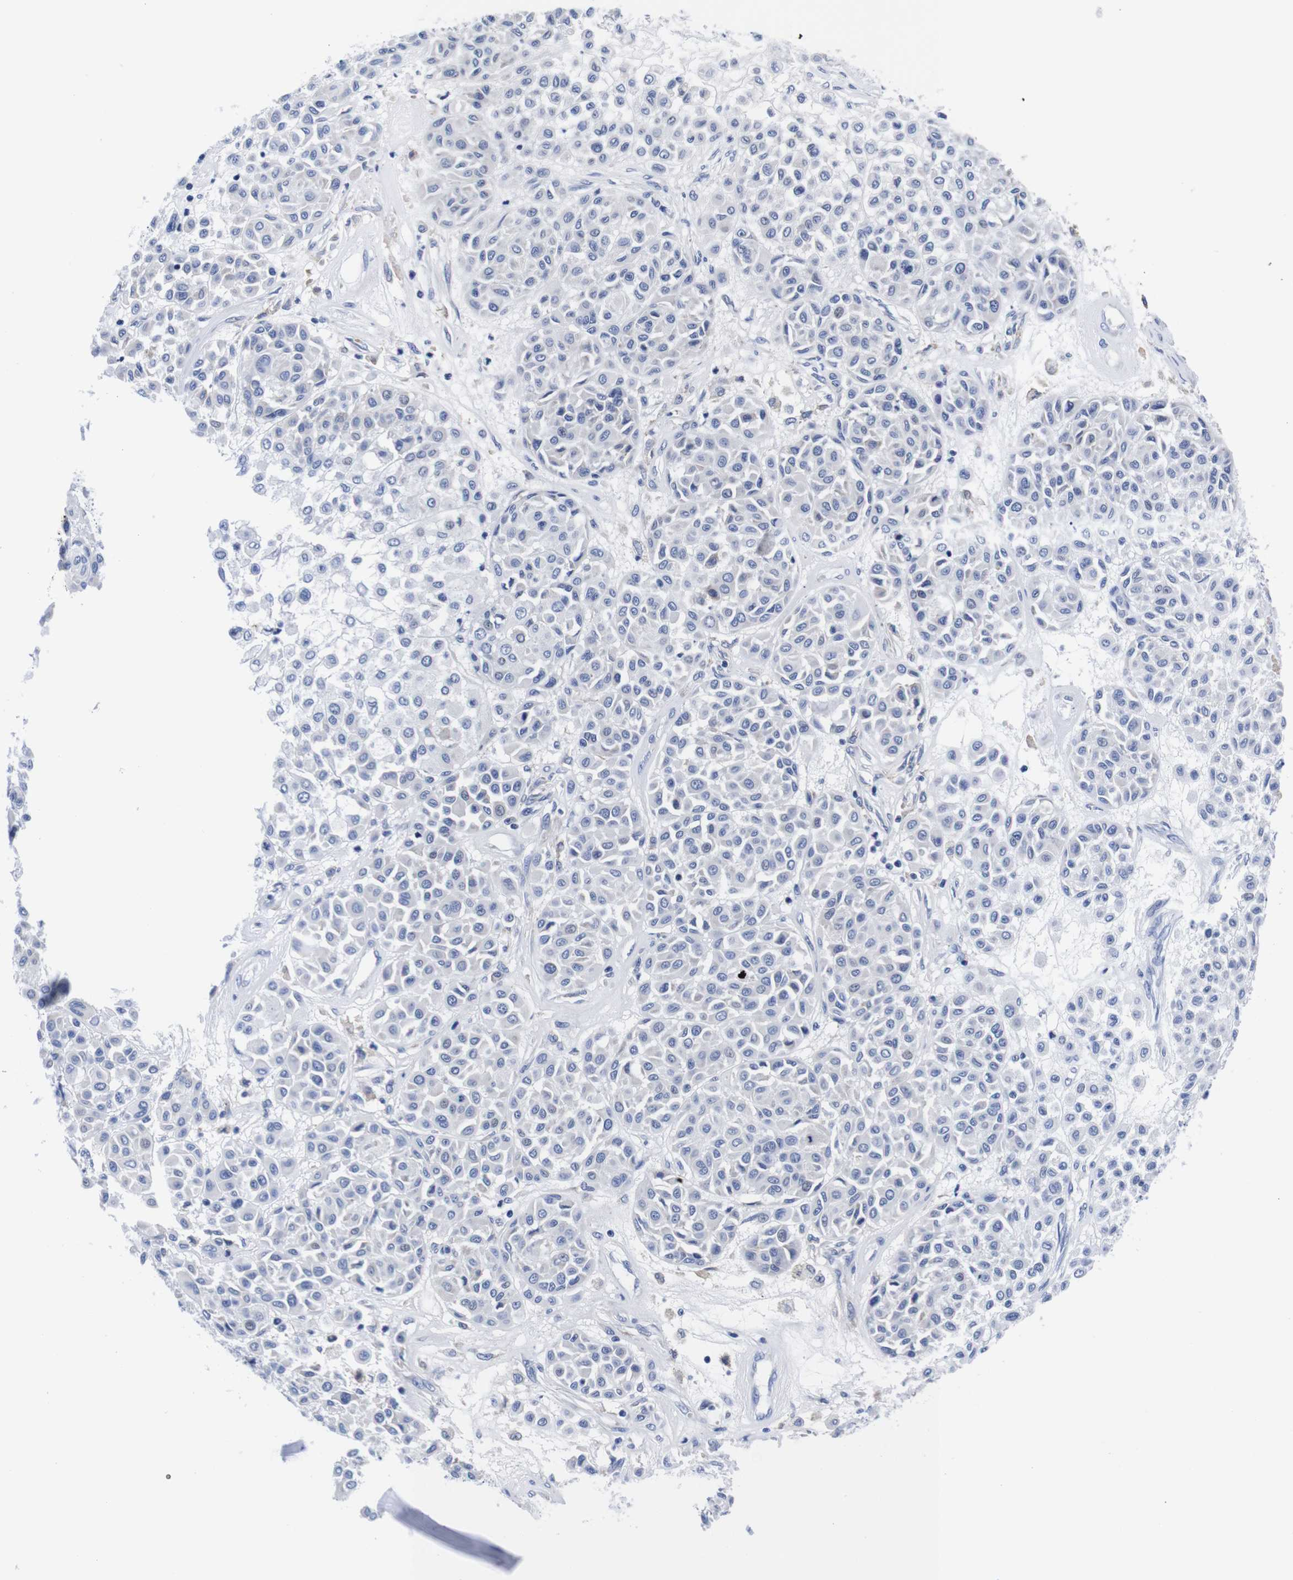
{"staining": {"intensity": "negative", "quantity": "none", "location": "none"}, "tissue": "melanoma", "cell_type": "Tumor cells", "image_type": "cancer", "snomed": [{"axis": "morphology", "description": "Malignant melanoma, Metastatic site"}, {"axis": "topography", "description": "Soft tissue"}], "caption": "Immunohistochemistry image of neoplastic tissue: human malignant melanoma (metastatic site) stained with DAB reveals no significant protein staining in tumor cells.", "gene": "CLEC4G", "patient": {"sex": "male", "age": 41}}